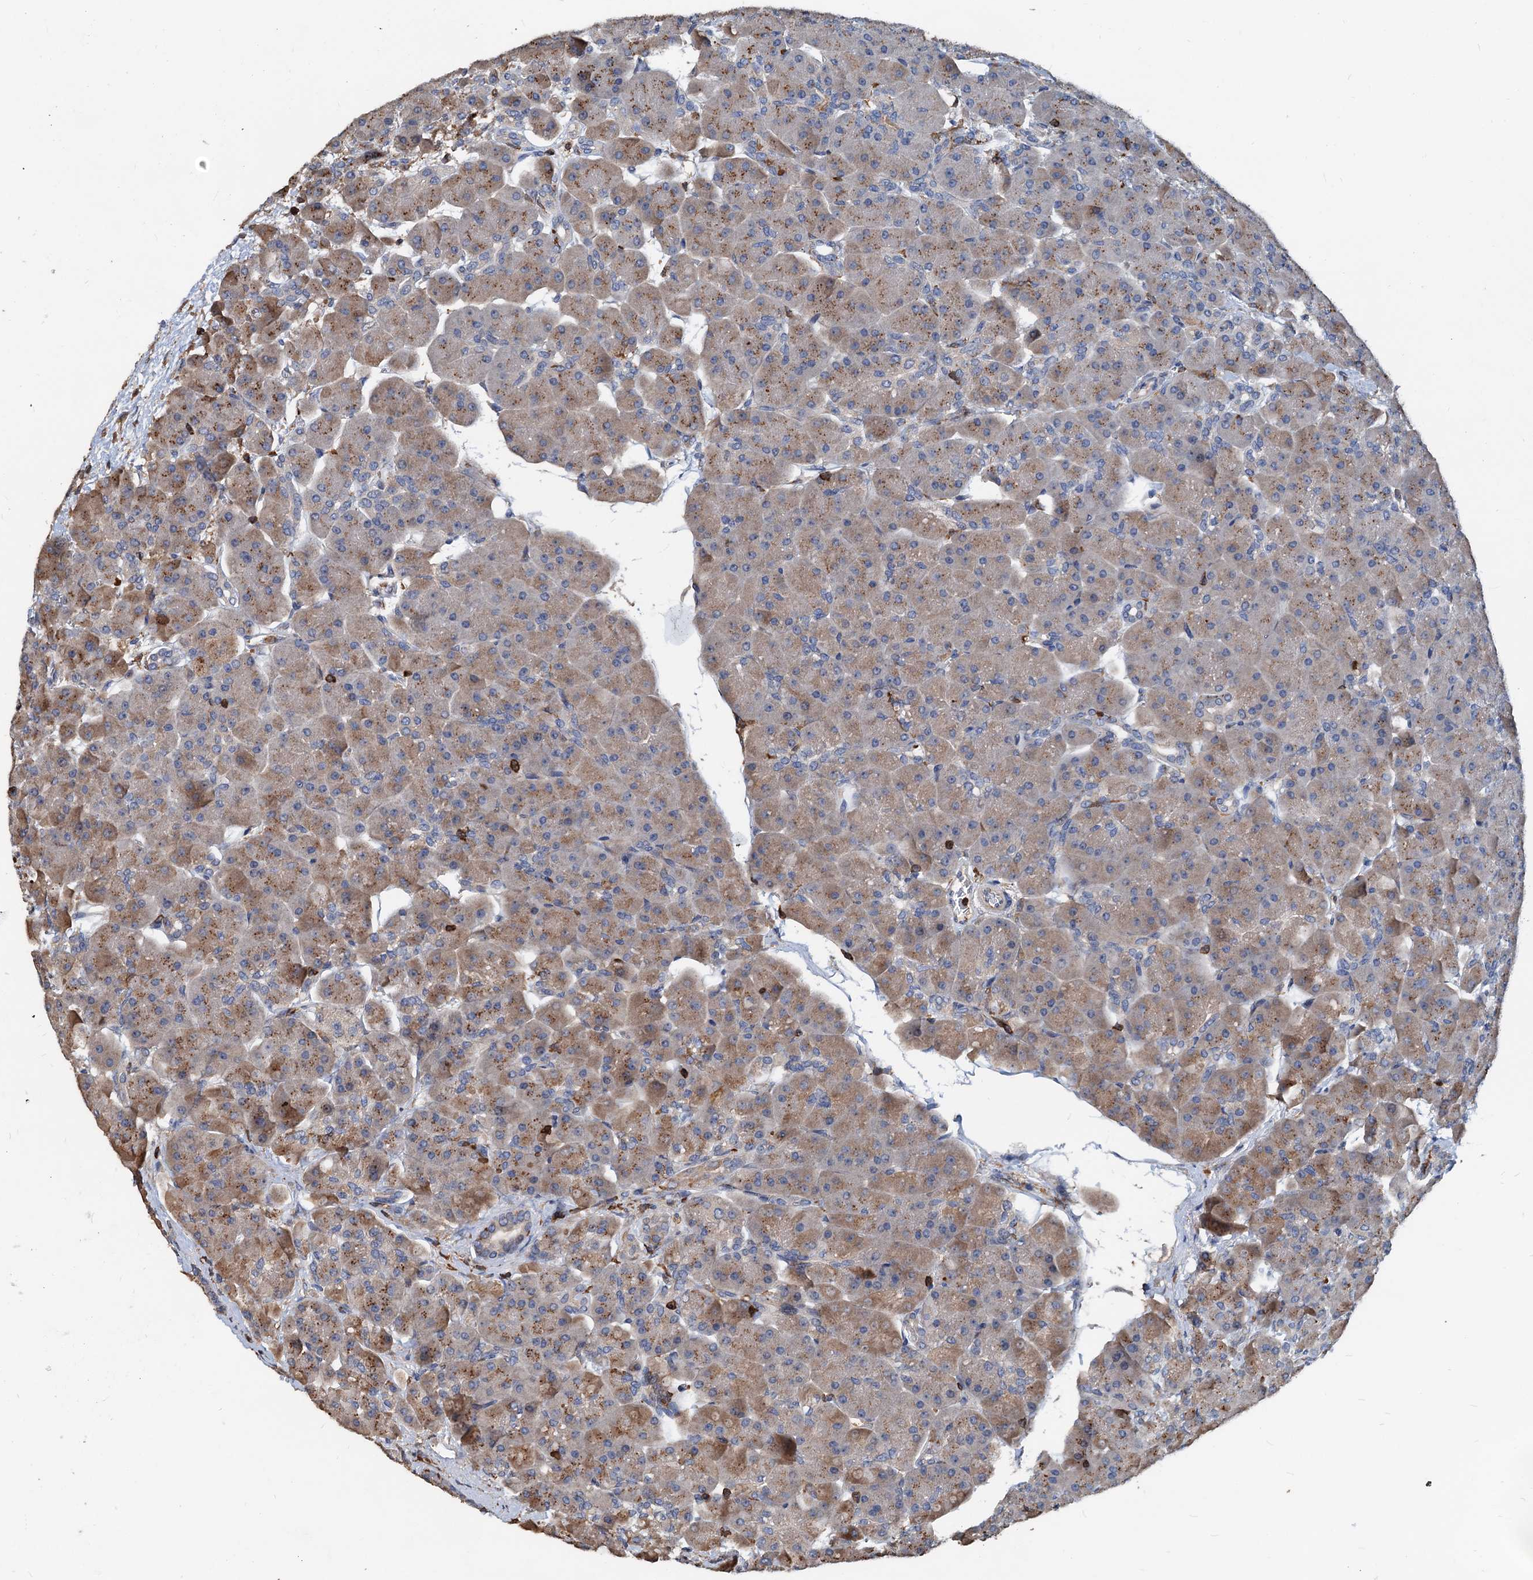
{"staining": {"intensity": "moderate", "quantity": "25%-75%", "location": "cytoplasmic/membranous"}, "tissue": "pancreas", "cell_type": "Exocrine glandular cells", "image_type": "normal", "snomed": [{"axis": "morphology", "description": "Normal tissue, NOS"}, {"axis": "topography", "description": "Pancreas"}], "caption": "This is an image of immunohistochemistry (IHC) staining of normal pancreas, which shows moderate staining in the cytoplasmic/membranous of exocrine glandular cells.", "gene": "LCP2", "patient": {"sex": "male", "age": 66}}